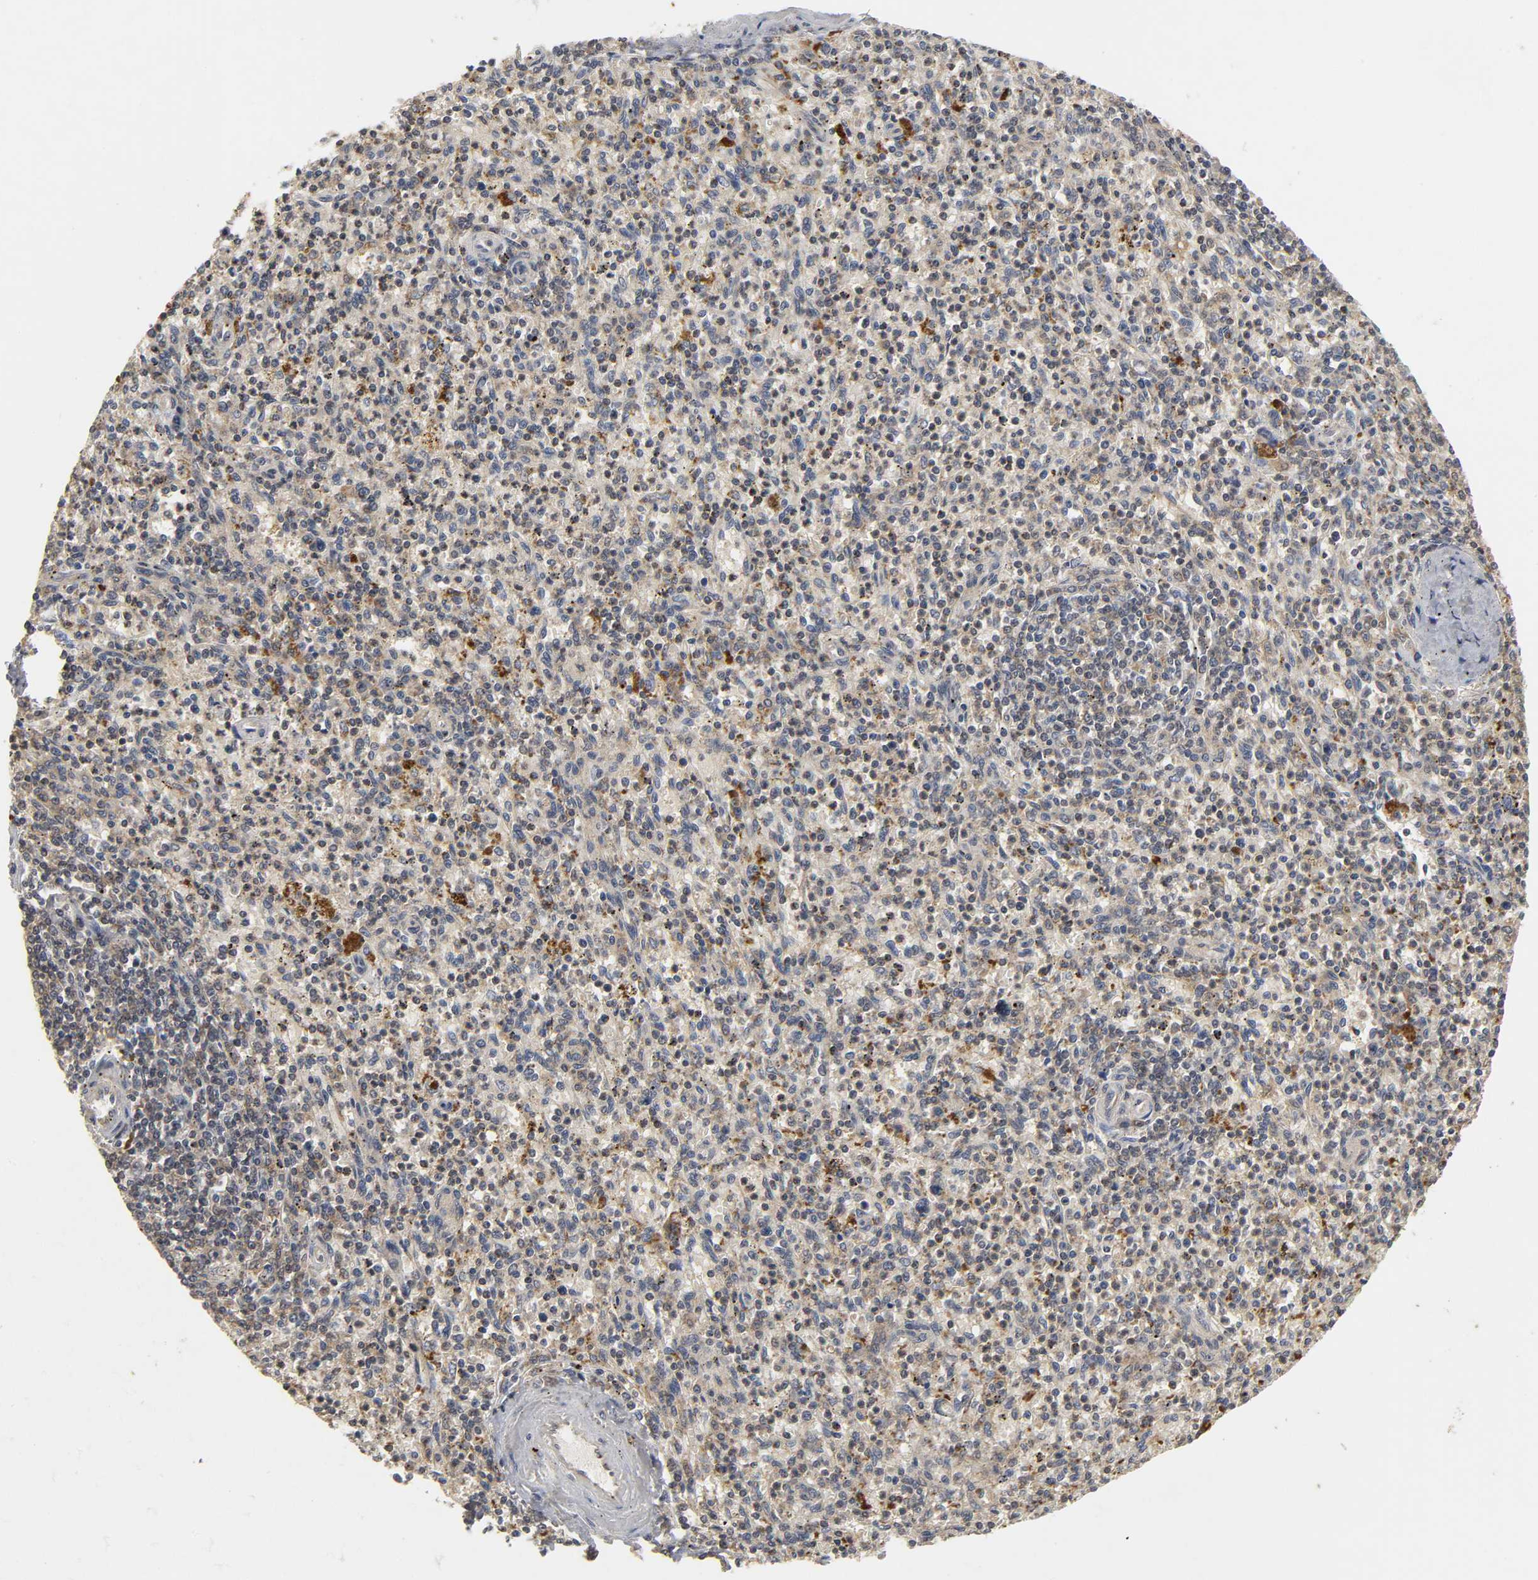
{"staining": {"intensity": "moderate", "quantity": ">75%", "location": "cytoplasmic/membranous"}, "tissue": "spleen", "cell_type": "Cells in red pulp", "image_type": "normal", "snomed": [{"axis": "morphology", "description": "Normal tissue, NOS"}, {"axis": "topography", "description": "Spleen"}], "caption": "Normal spleen demonstrates moderate cytoplasmic/membranous expression in about >75% of cells in red pulp, visualized by immunohistochemistry. The protein is shown in brown color, while the nuclei are stained blue.", "gene": "TRAF6", "patient": {"sex": "male", "age": 72}}